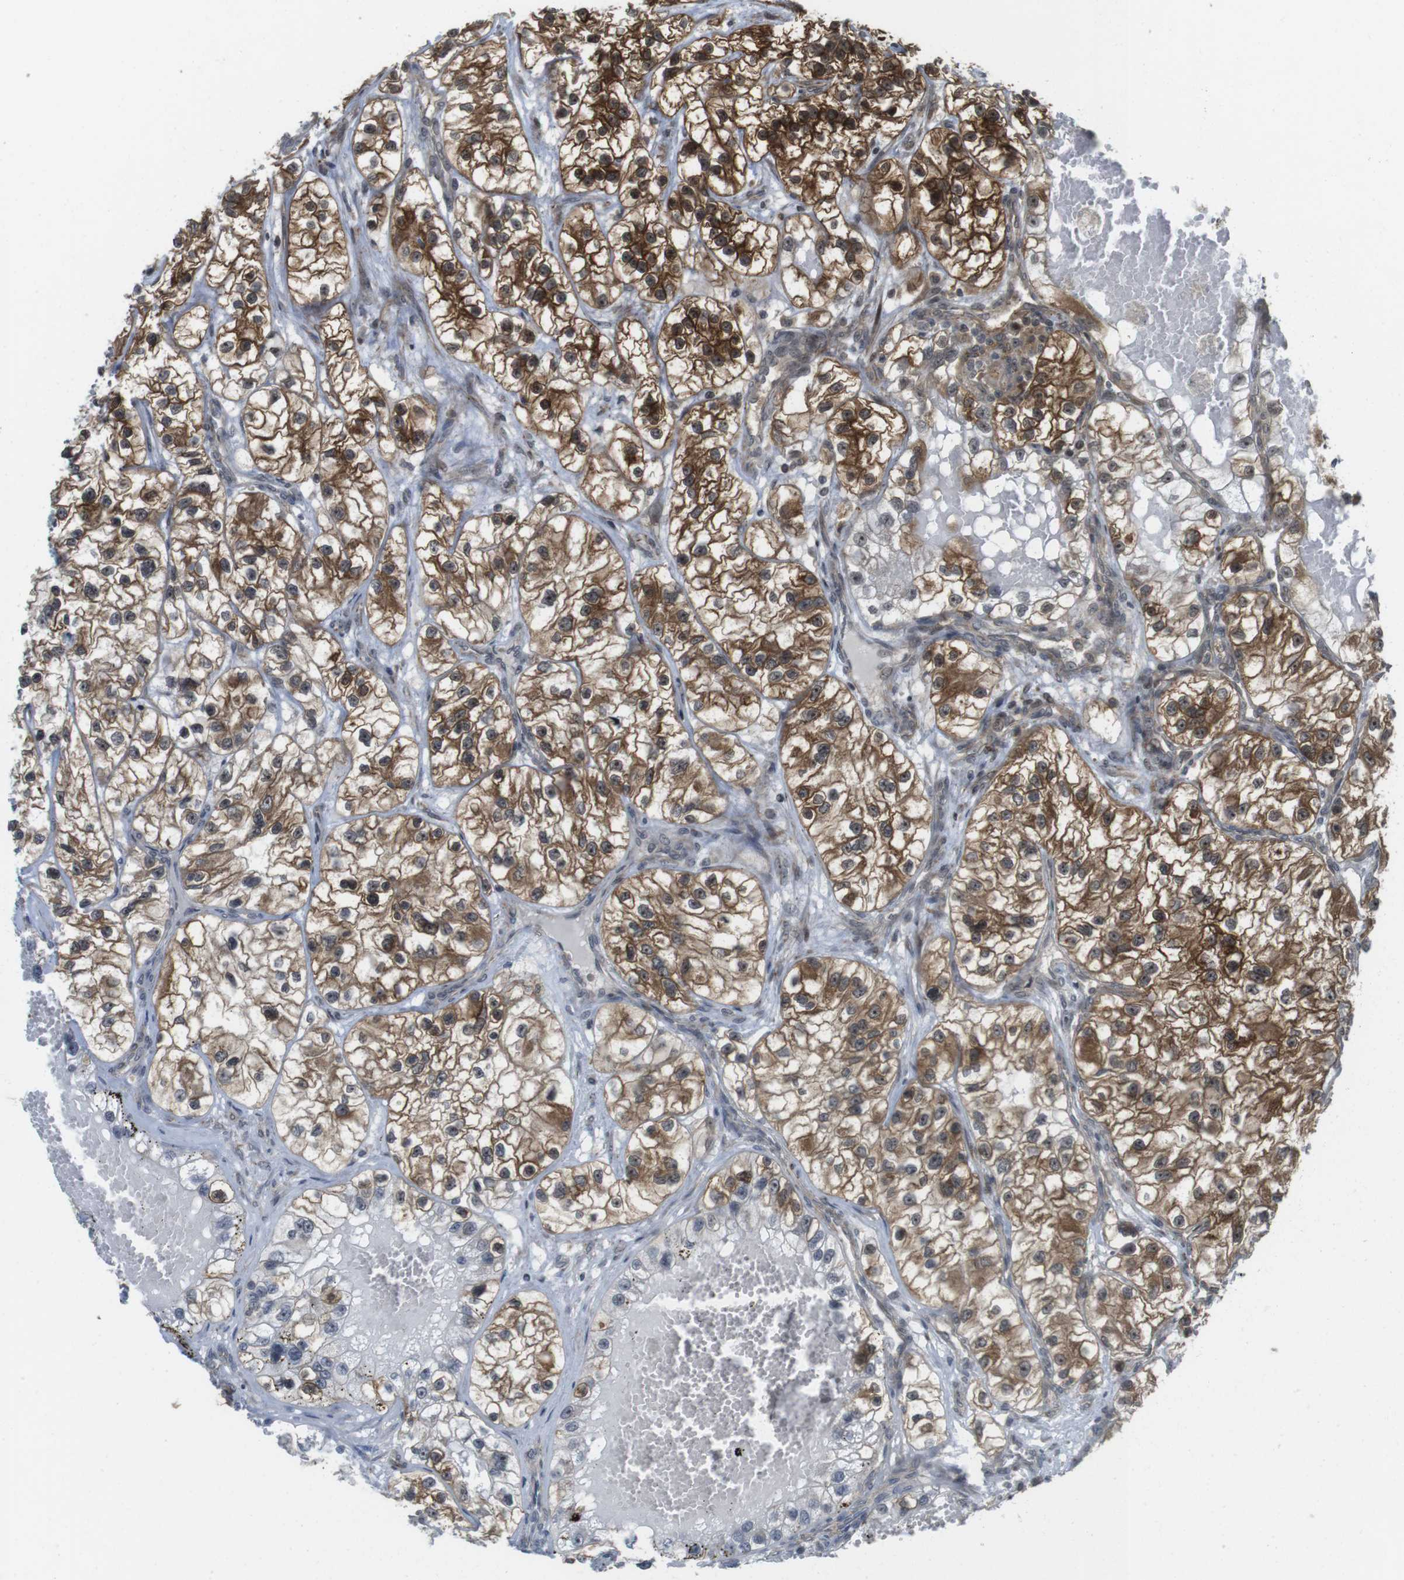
{"staining": {"intensity": "strong", "quantity": ">75%", "location": "cytoplasmic/membranous,nuclear"}, "tissue": "renal cancer", "cell_type": "Tumor cells", "image_type": "cancer", "snomed": [{"axis": "morphology", "description": "Adenocarcinoma, NOS"}, {"axis": "topography", "description": "Kidney"}], "caption": "This is a histology image of immunohistochemistry (IHC) staining of renal adenocarcinoma, which shows strong staining in the cytoplasmic/membranous and nuclear of tumor cells.", "gene": "CC2D1A", "patient": {"sex": "female", "age": 57}}